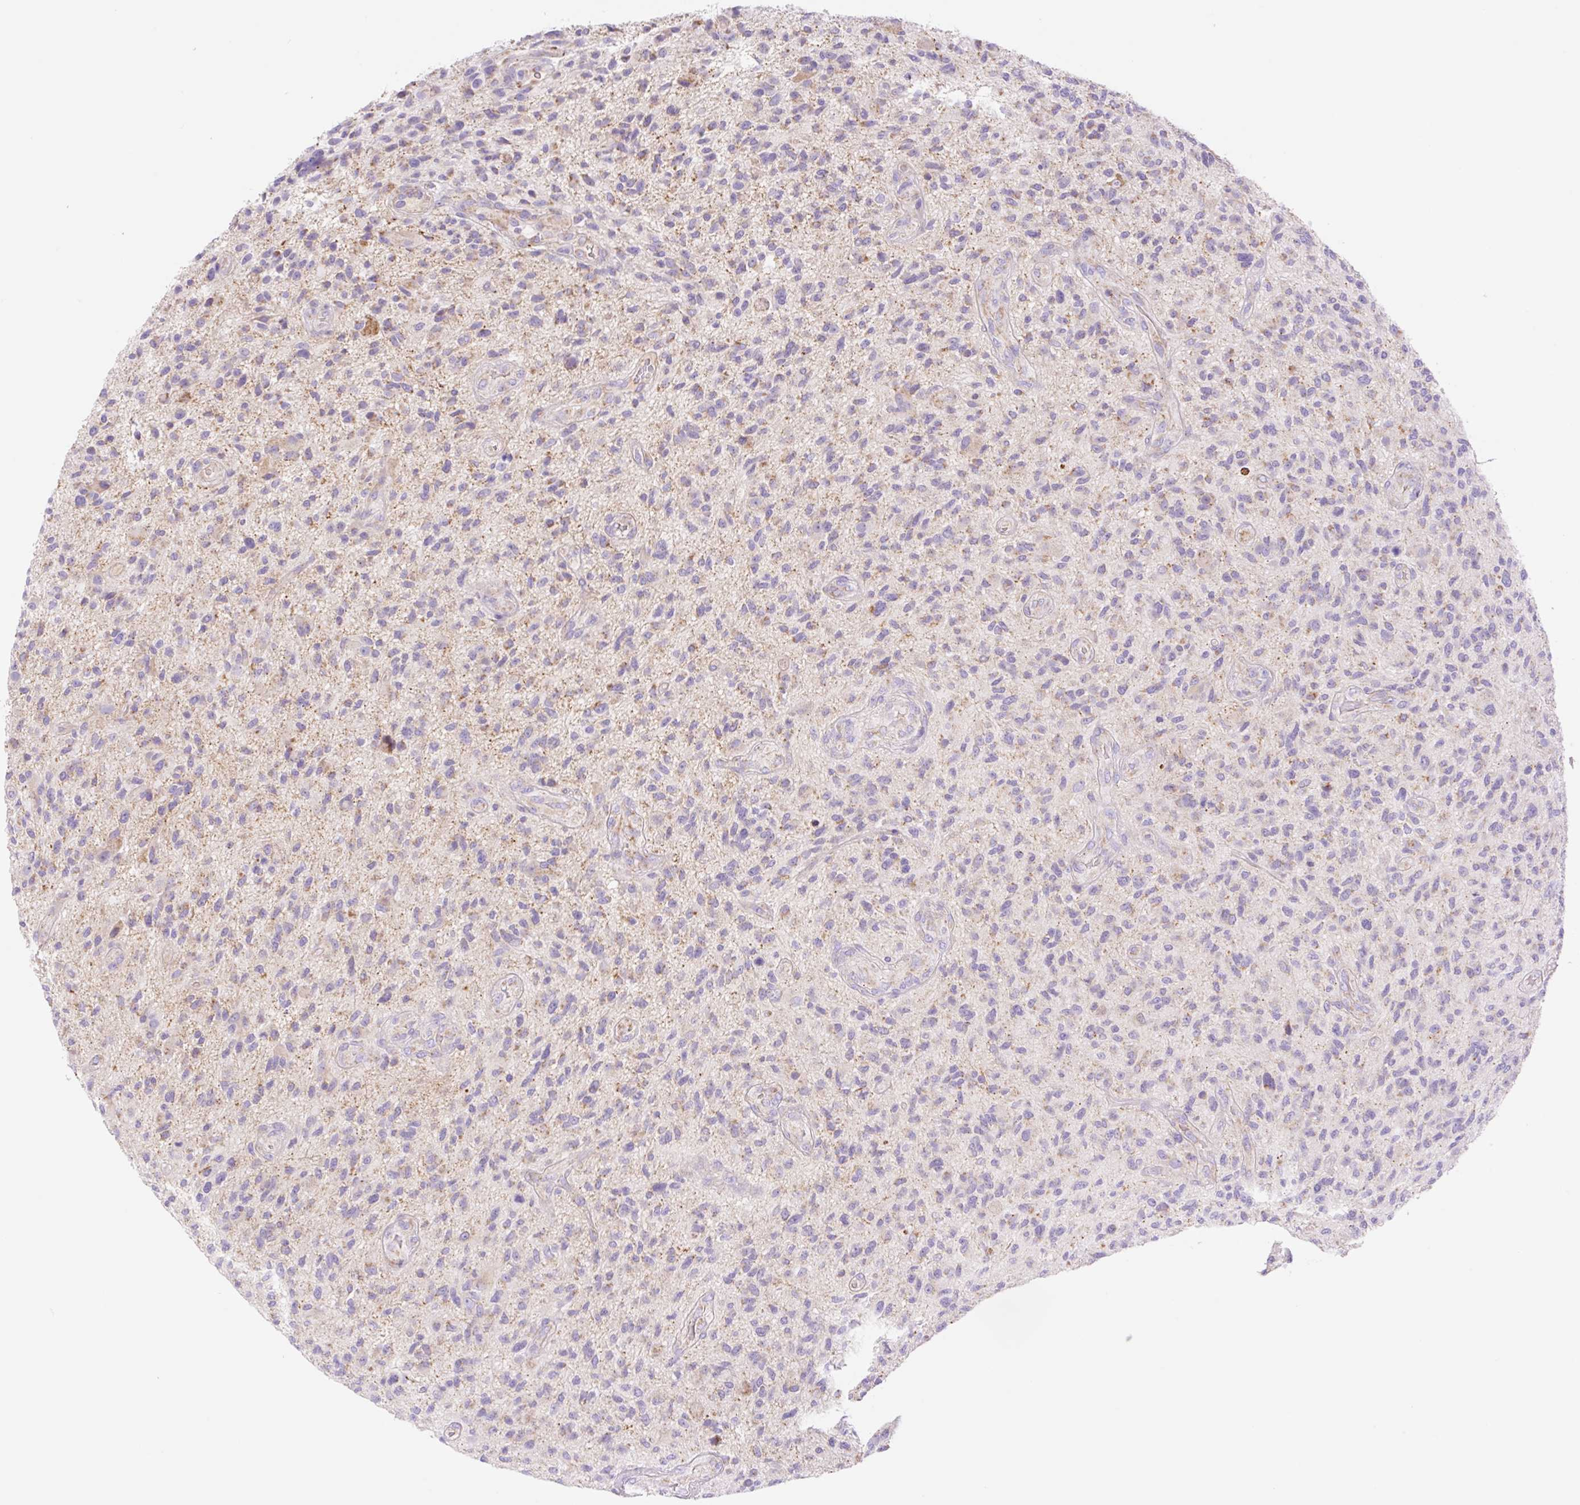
{"staining": {"intensity": "moderate", "quantity": "<25%", "location": "cytoplasmic/membranous"}, "tissue": "glioma", "cell_type": "Tumor cells", "image_type": "cancer", "snomed": [{"axis": "morphology", "description": "Glioma, malignant, High grade"}, {"axis": "topography", "description": "Brain"}], "caption": "Immunohistochemical staining of glioma shows moderate cytoplasmic/membranous protein positivity in approximately <25% of tumor cells.", "gene": "ETNK2", "patient": {"sex": "male", "age": 47}}